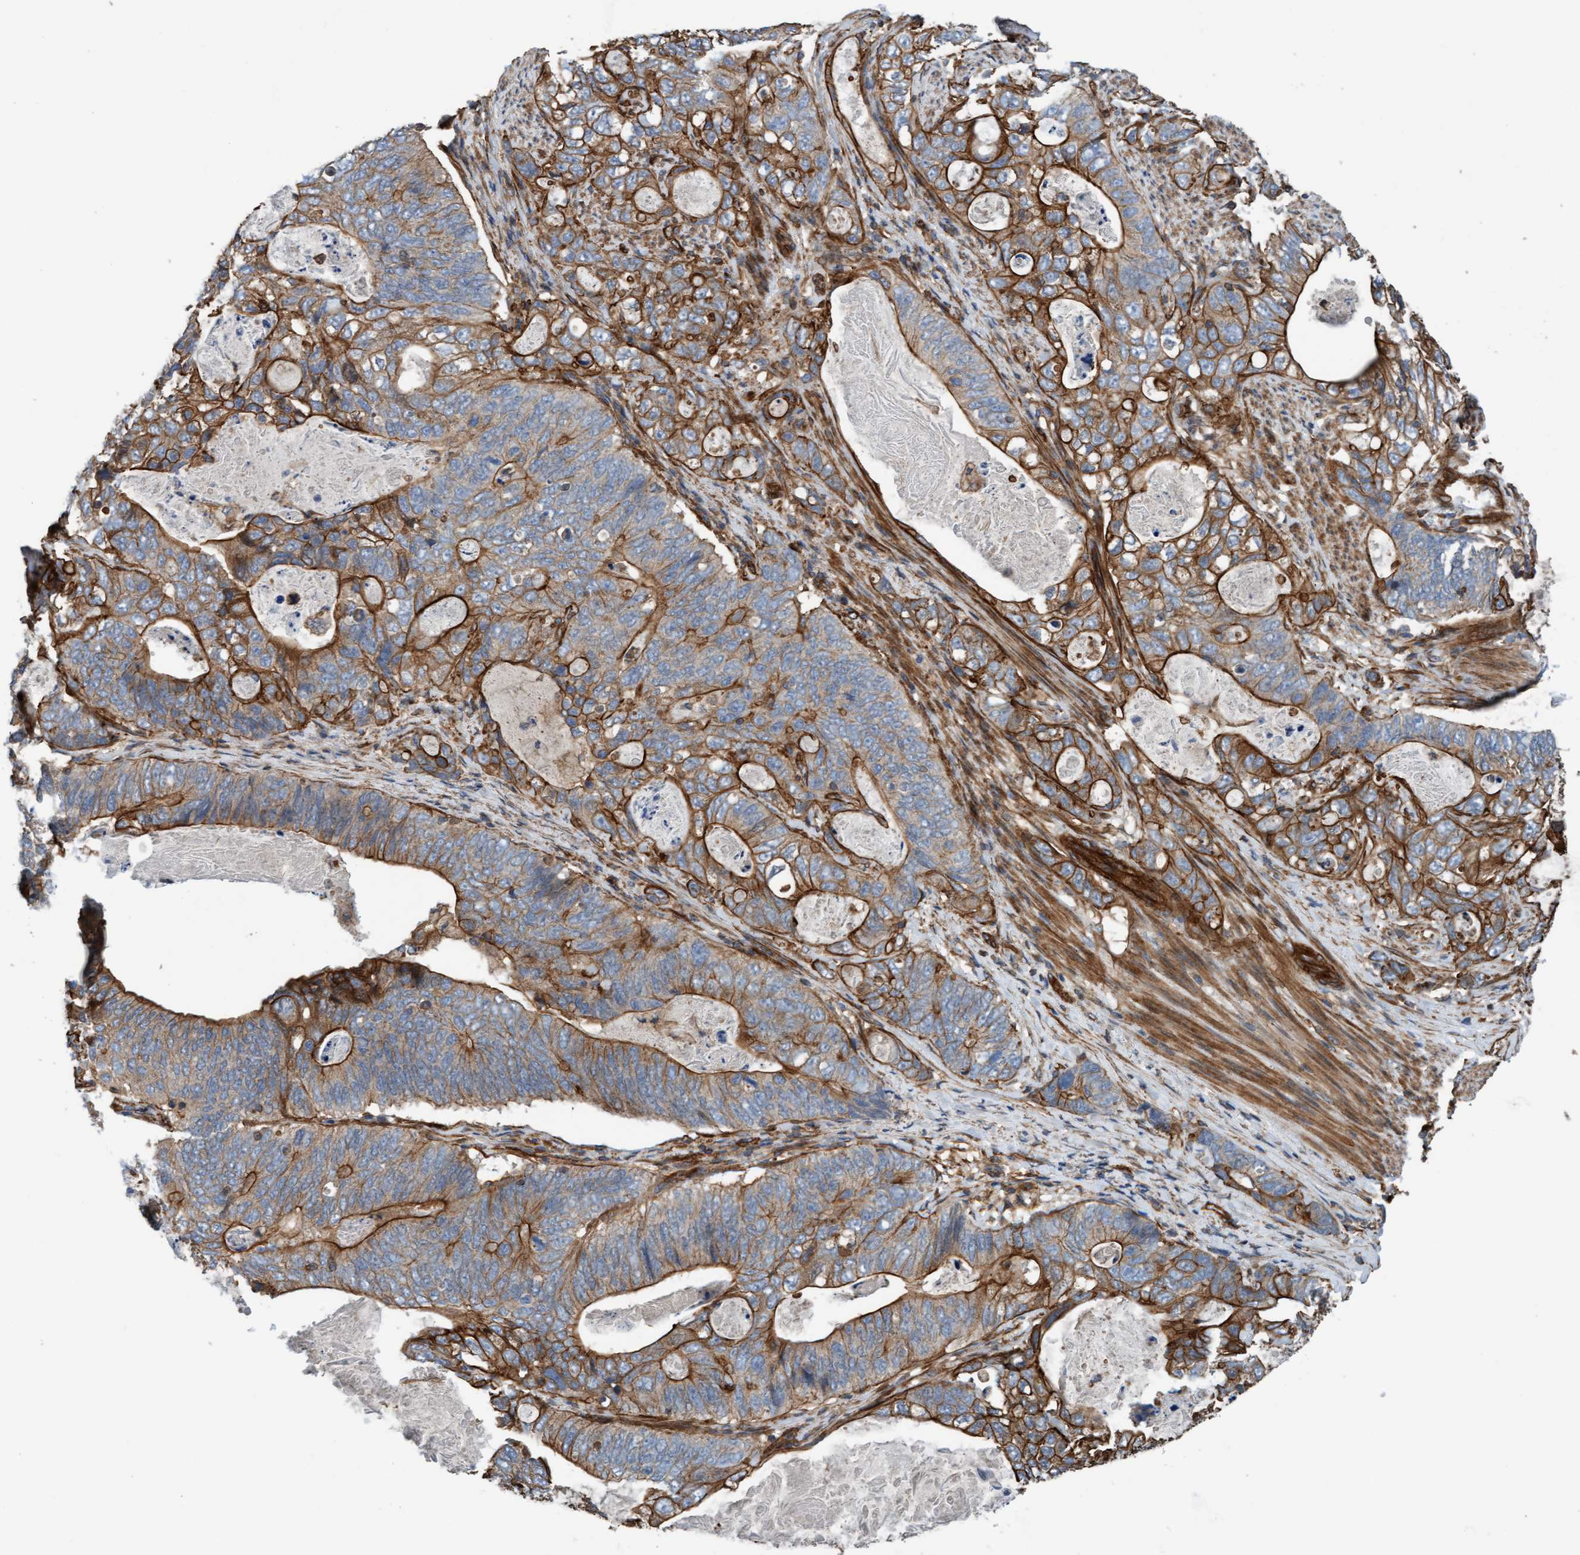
{"staining": {"intensity": "strong", "quantity": ">75%", "location": "cytoplasmic/membranous"}, "tissue": "stomach cancer", "cell_type": "Tumor cells", "image_type": "cancer", "snomed": [{"axis": "morphology", "description": "Normal tissue, NOS"}, {"axis": "morphology", "description": "Adenocarcinoma, NOS"}, {"axis": "topography", "description": "Stomach"}], "caption": "Protein expression analysis of human stomach cancer (adenocarcinoma) reveals strong cytoplasmic/membranous expression in approximately >75% of tumor cells.", "gene": "STXBP4", "patient": {"sex": "female", "age": 89}}